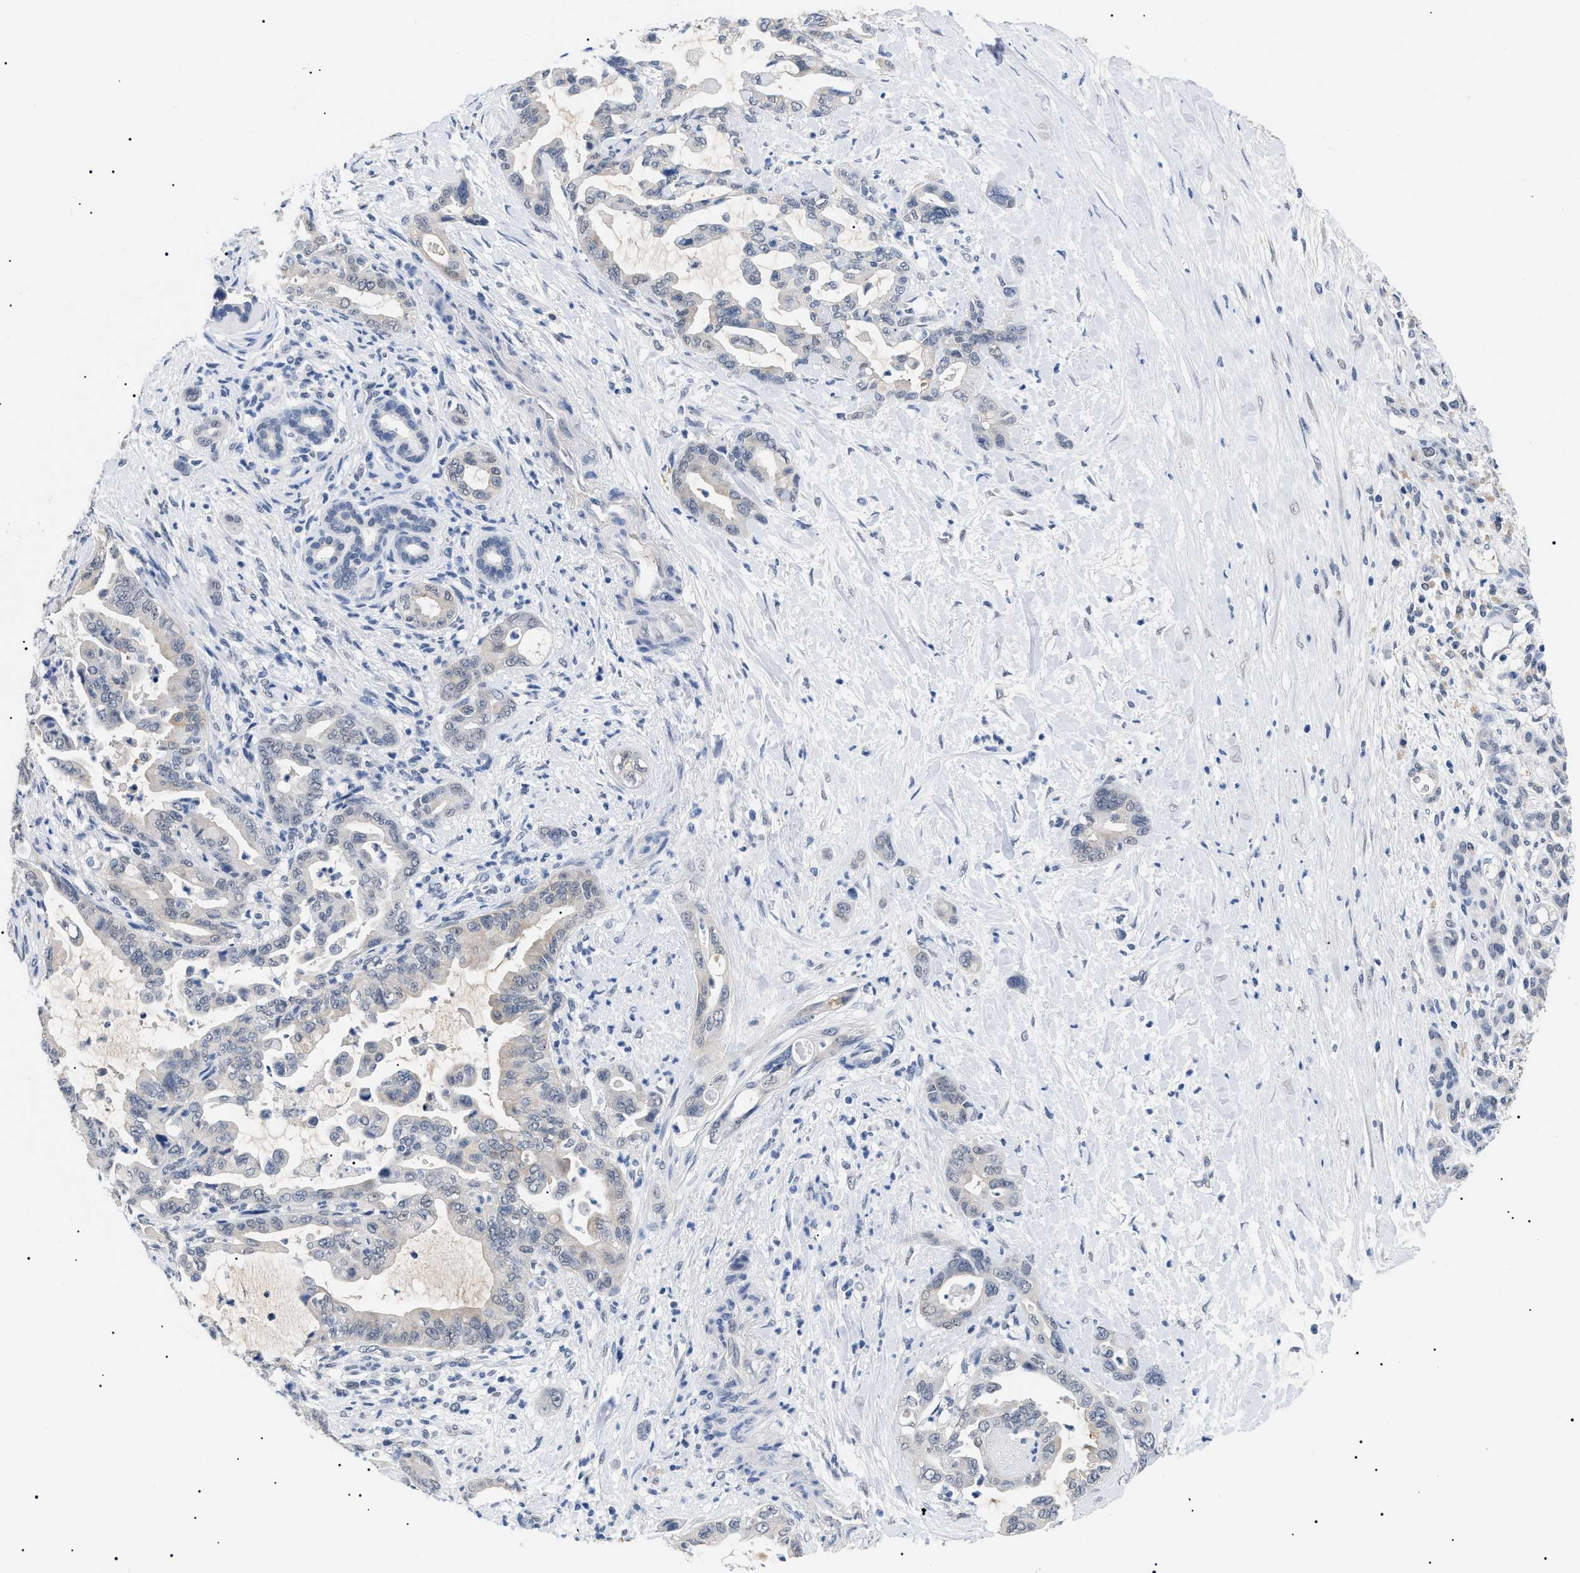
{"staining": {"intensity": "negative", "quantity": "none", "location": "none"}, "tissue": "pancreatic cancer", "cell_type": "Tumor cells", "image_type": "cancer", "snomed": [{"axis": "morphology", "description": "Adenocarcinoma, NOS"}, {"axis": "topography", "description": "Pancreas"}], "caption": "Tumor cells show no significant protein staining in pancreatic cancer (adenocarcinoma).", "gene": "PRRT2", "patient": {"sex": "male", "age": 70}}